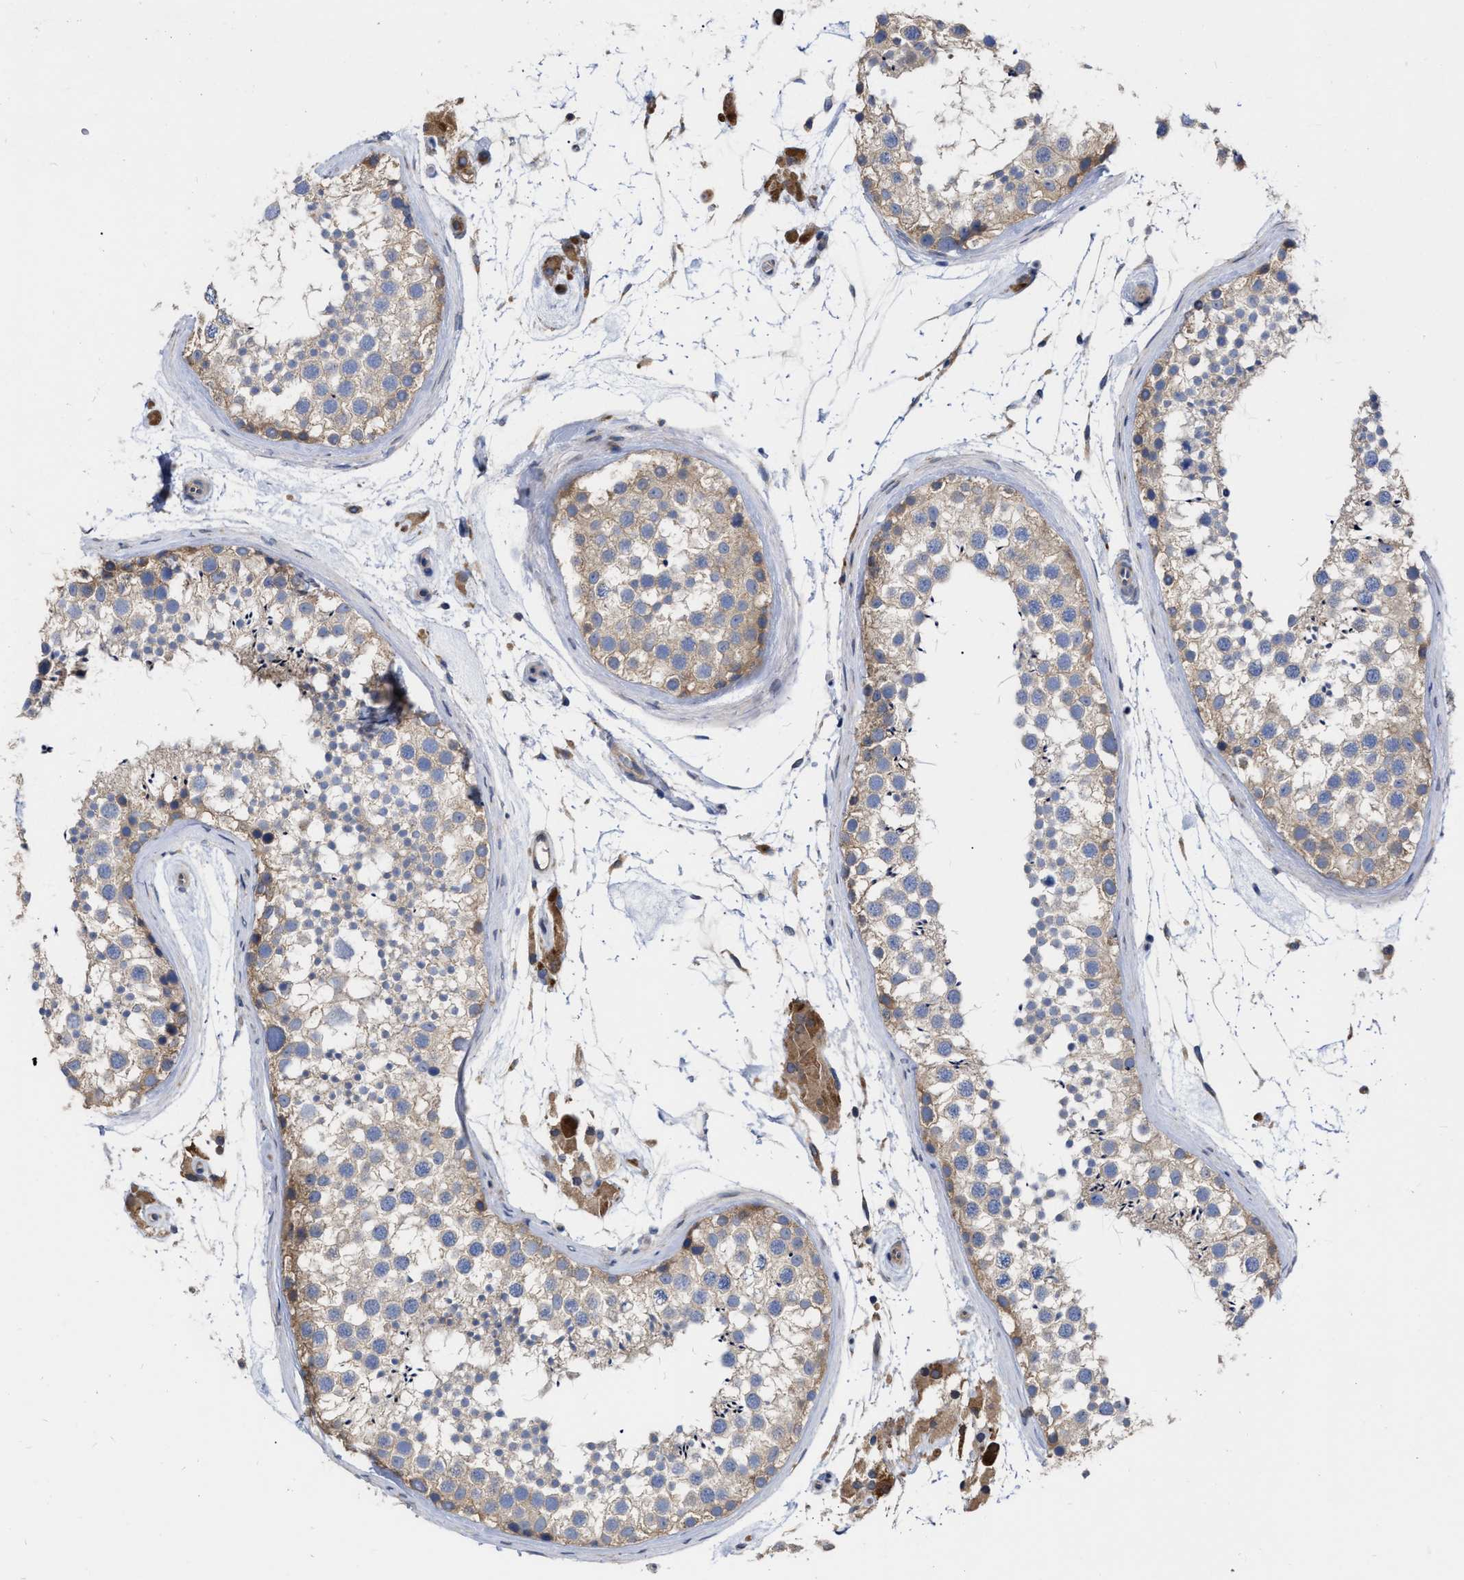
{"staining": {"intensity": "weak", "quantity": "<25%", "location": "cytoplasmic/membranous"}, "tissue": "testis", "cell_type": "Cells in seminiferous ducts", "image_type": "normal", "snomed": [{"axis": "morphology", "description": "Normal tissue, NOS"}, {"axis": "topography", "description": "Testis"}], "caption": "Protein analysis of benign testis exhibits no significant positivity in cells in seminiferous ducts.", "gene": "MLST8", "patient": {"sex": "male", "age": 46}}